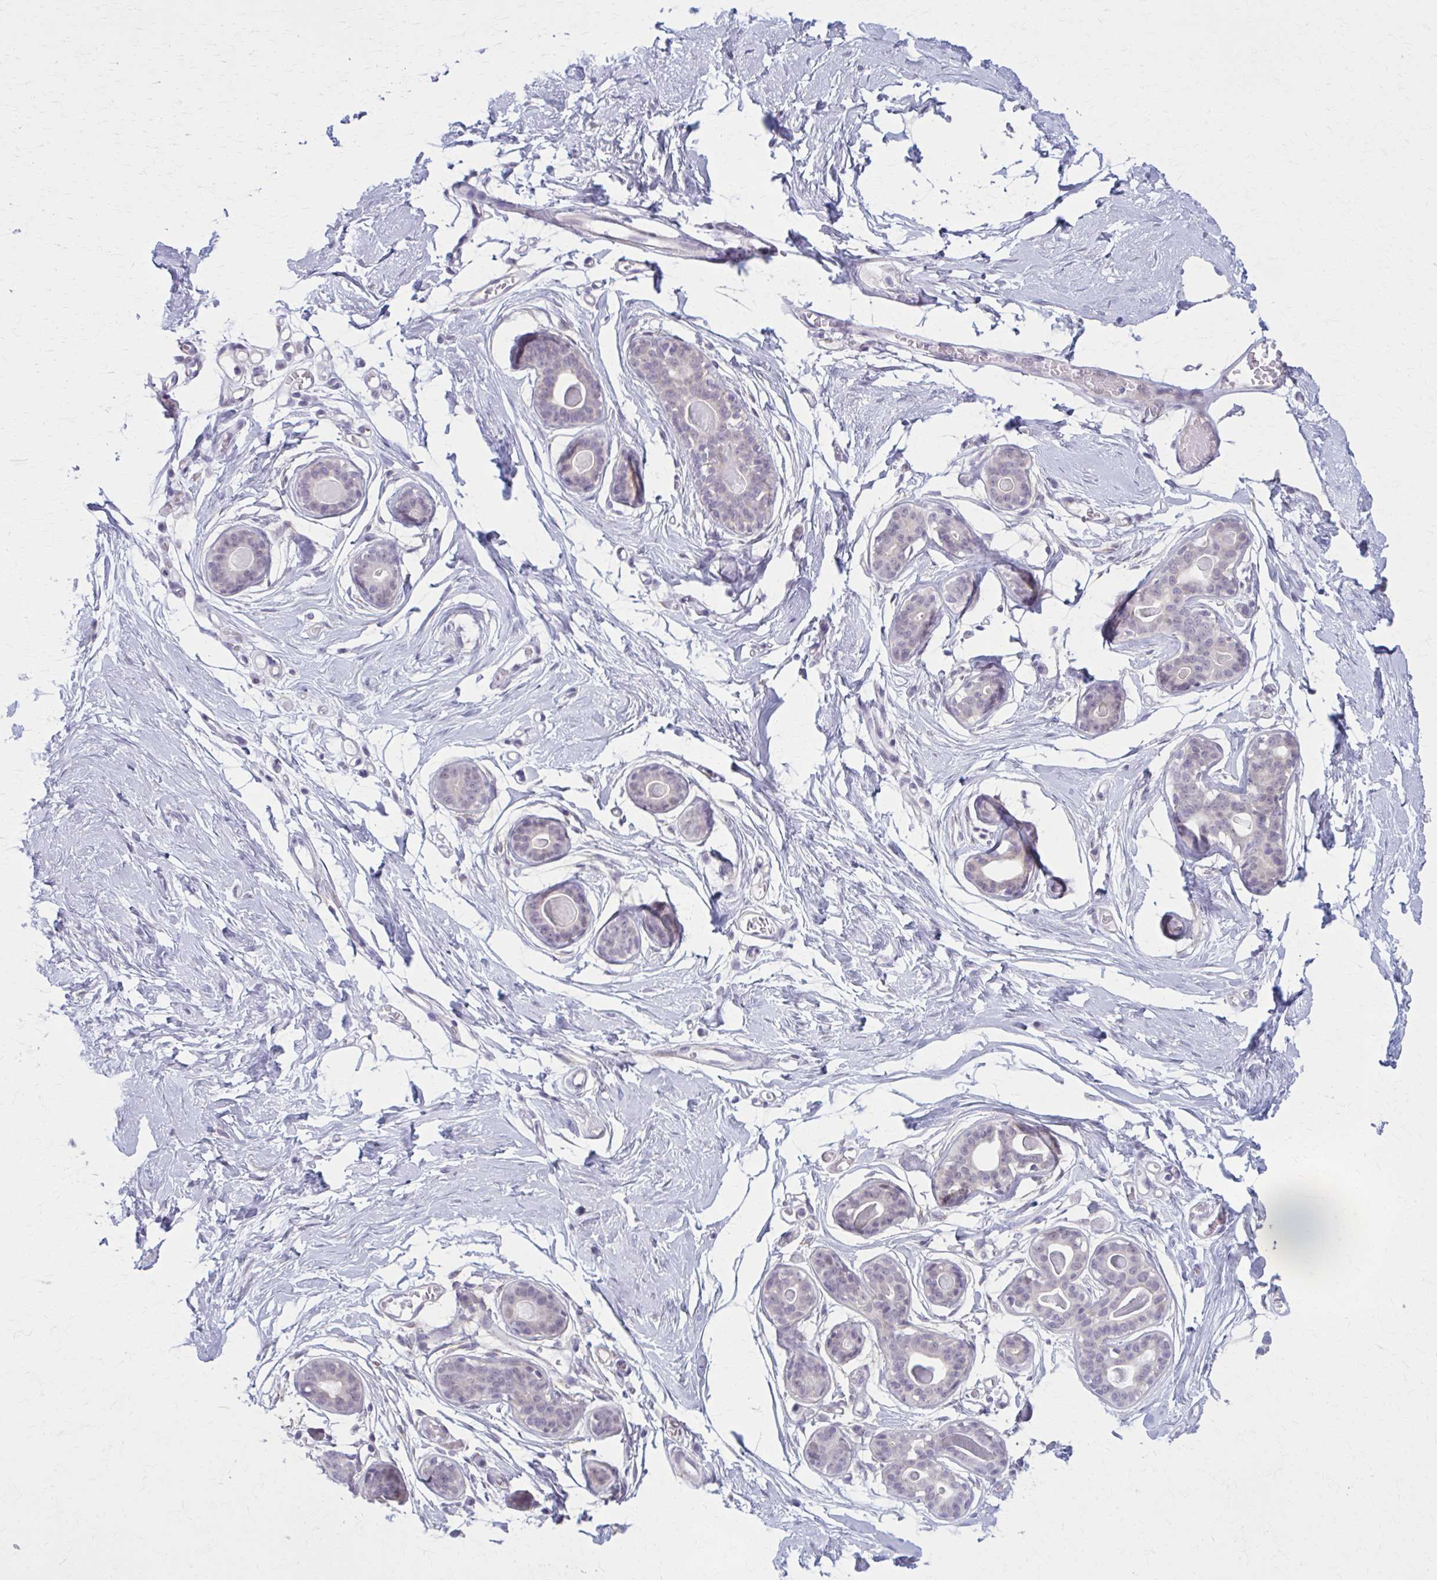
{"staining": {"intensity": "negative", "quantity": "none", "location": "none"}, "tissue": "breast", "cell_type": "Adipocytes", "image_type": "normal", "snomed": [{"axis": "morphology", "description": "Normal tissue, NOS"}, {"axis": "topography", "description": "Breast"}], "caption": "A high-resolution histopathology image shows immunohistochemistry staining of normal breast, which exhibits no significant expression in adipocytes.", "gene": "NUMBL", "patient": {"sex": "female", "age": 45}}